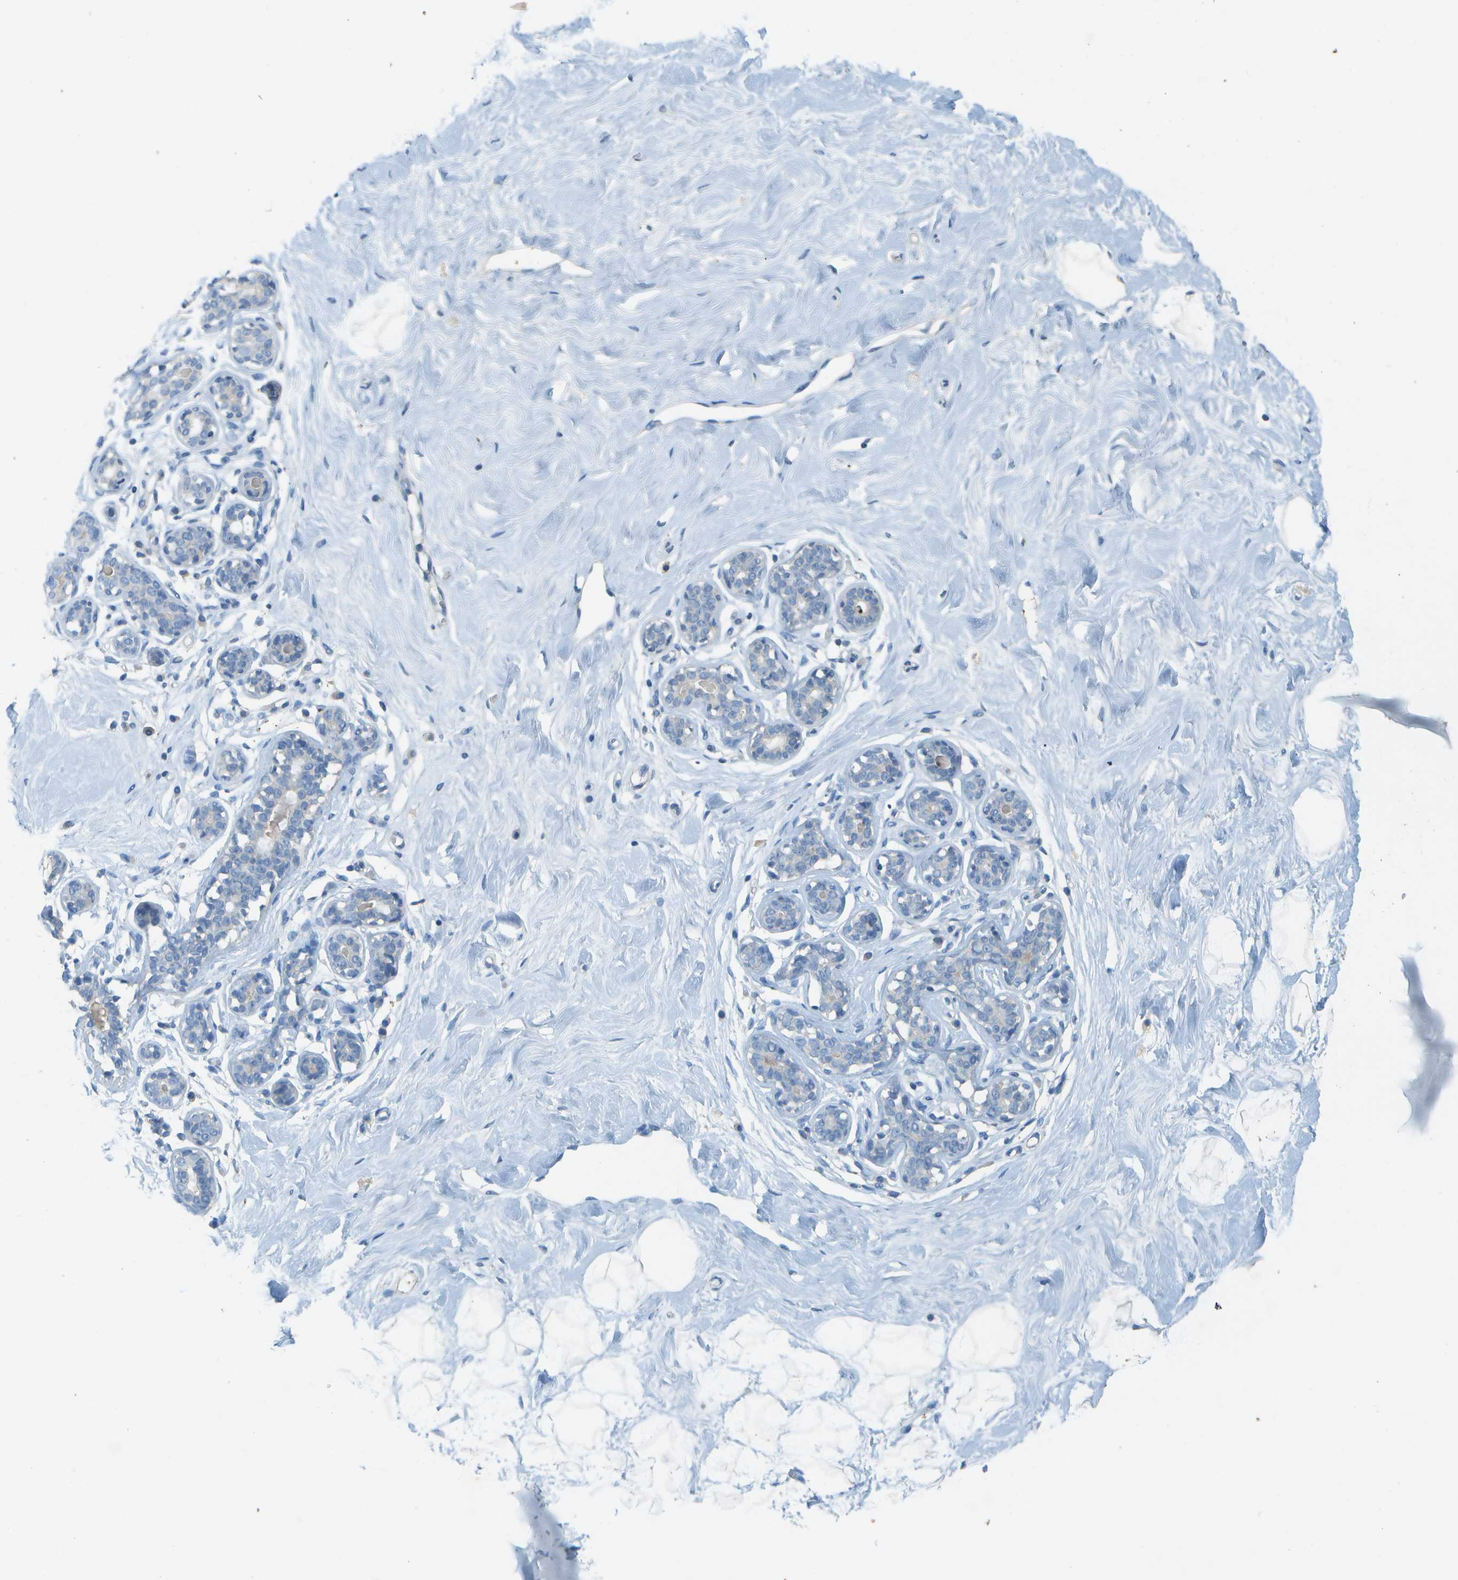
{"staining": {"intensity": "negative", "quantity": "none", "location": "none"}, "tissue": "breast", "cell_type": "Adipocytes", "image_type": "normal", "snomed": [{"axis": "morphology", "description": "Normal tissue, NOS"}, {"axis": "topography", "description": "Breast"}], "caption": "Immunohistochemistry micrograph of normal human breast stained for a protein (brown), which reveals no expression in adipocytes. The staining was performed using DAB (3,3'-diaminobenzidine) to visualize the protein expression in brown, while the nuclei were stained in blue with hematoxylin (Magnification: 20x).", "gene": "LGI2", "patient": {"sex": "female", "age": 23}}